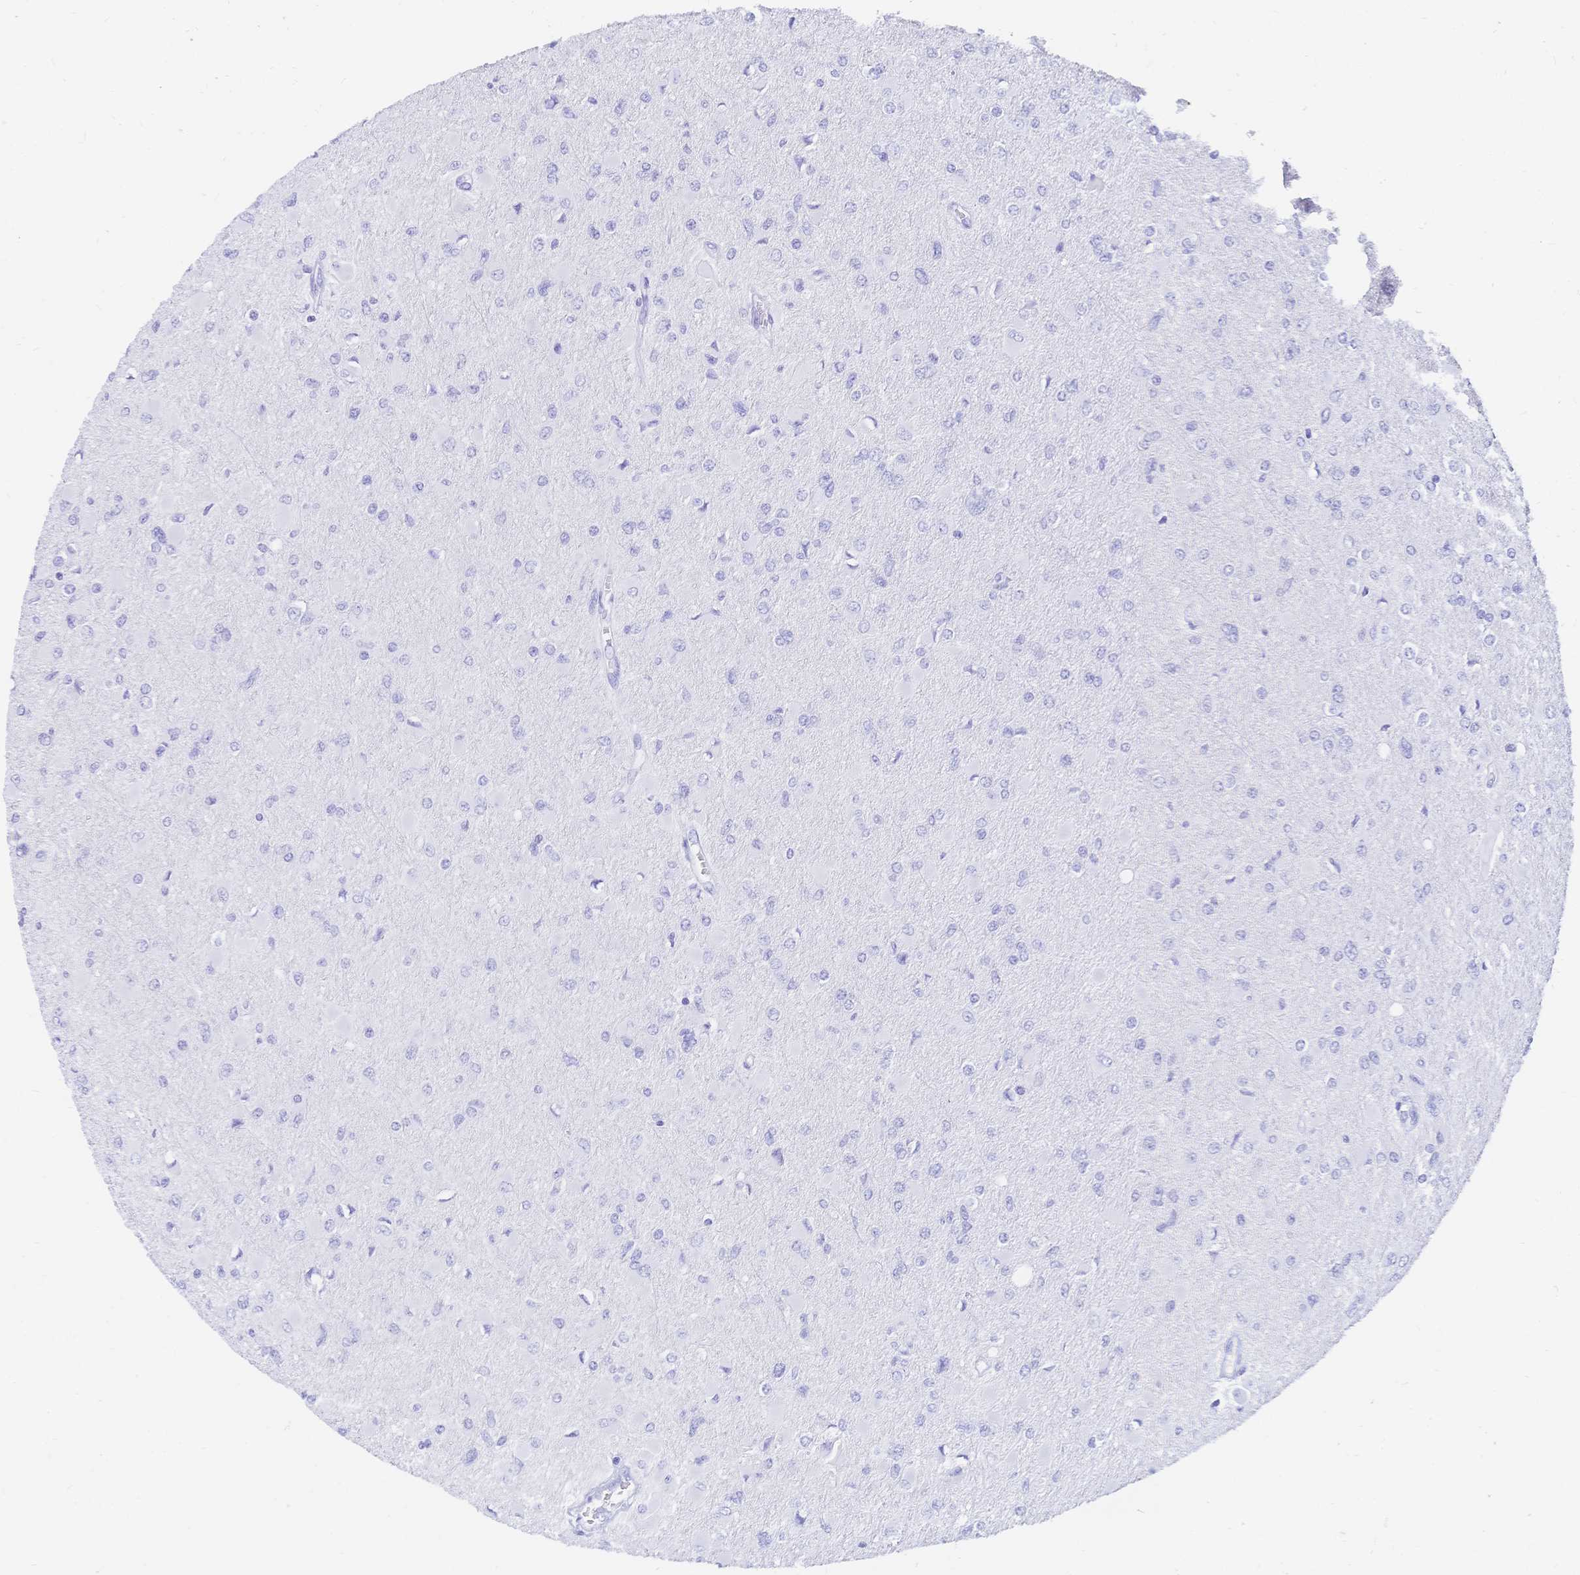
{"staining": {"intensity": "negative", "quantity": "none", "location": "none"}, "tissue": "glioma", "cell_type": "Tumor cells", "image_type": "cancer", "snomed": [{"axis": "morphology", "description": "Glioma, malignant, High grade"}, {"axis": "topography", "description": "Cerebral cortex"}], "caption": "IHC image of glioma stained for a protein (brown), which exhibits no expression in tumor cells.", "gene": "MEP1B", "patient": {"sex": "female", "age": 36}}